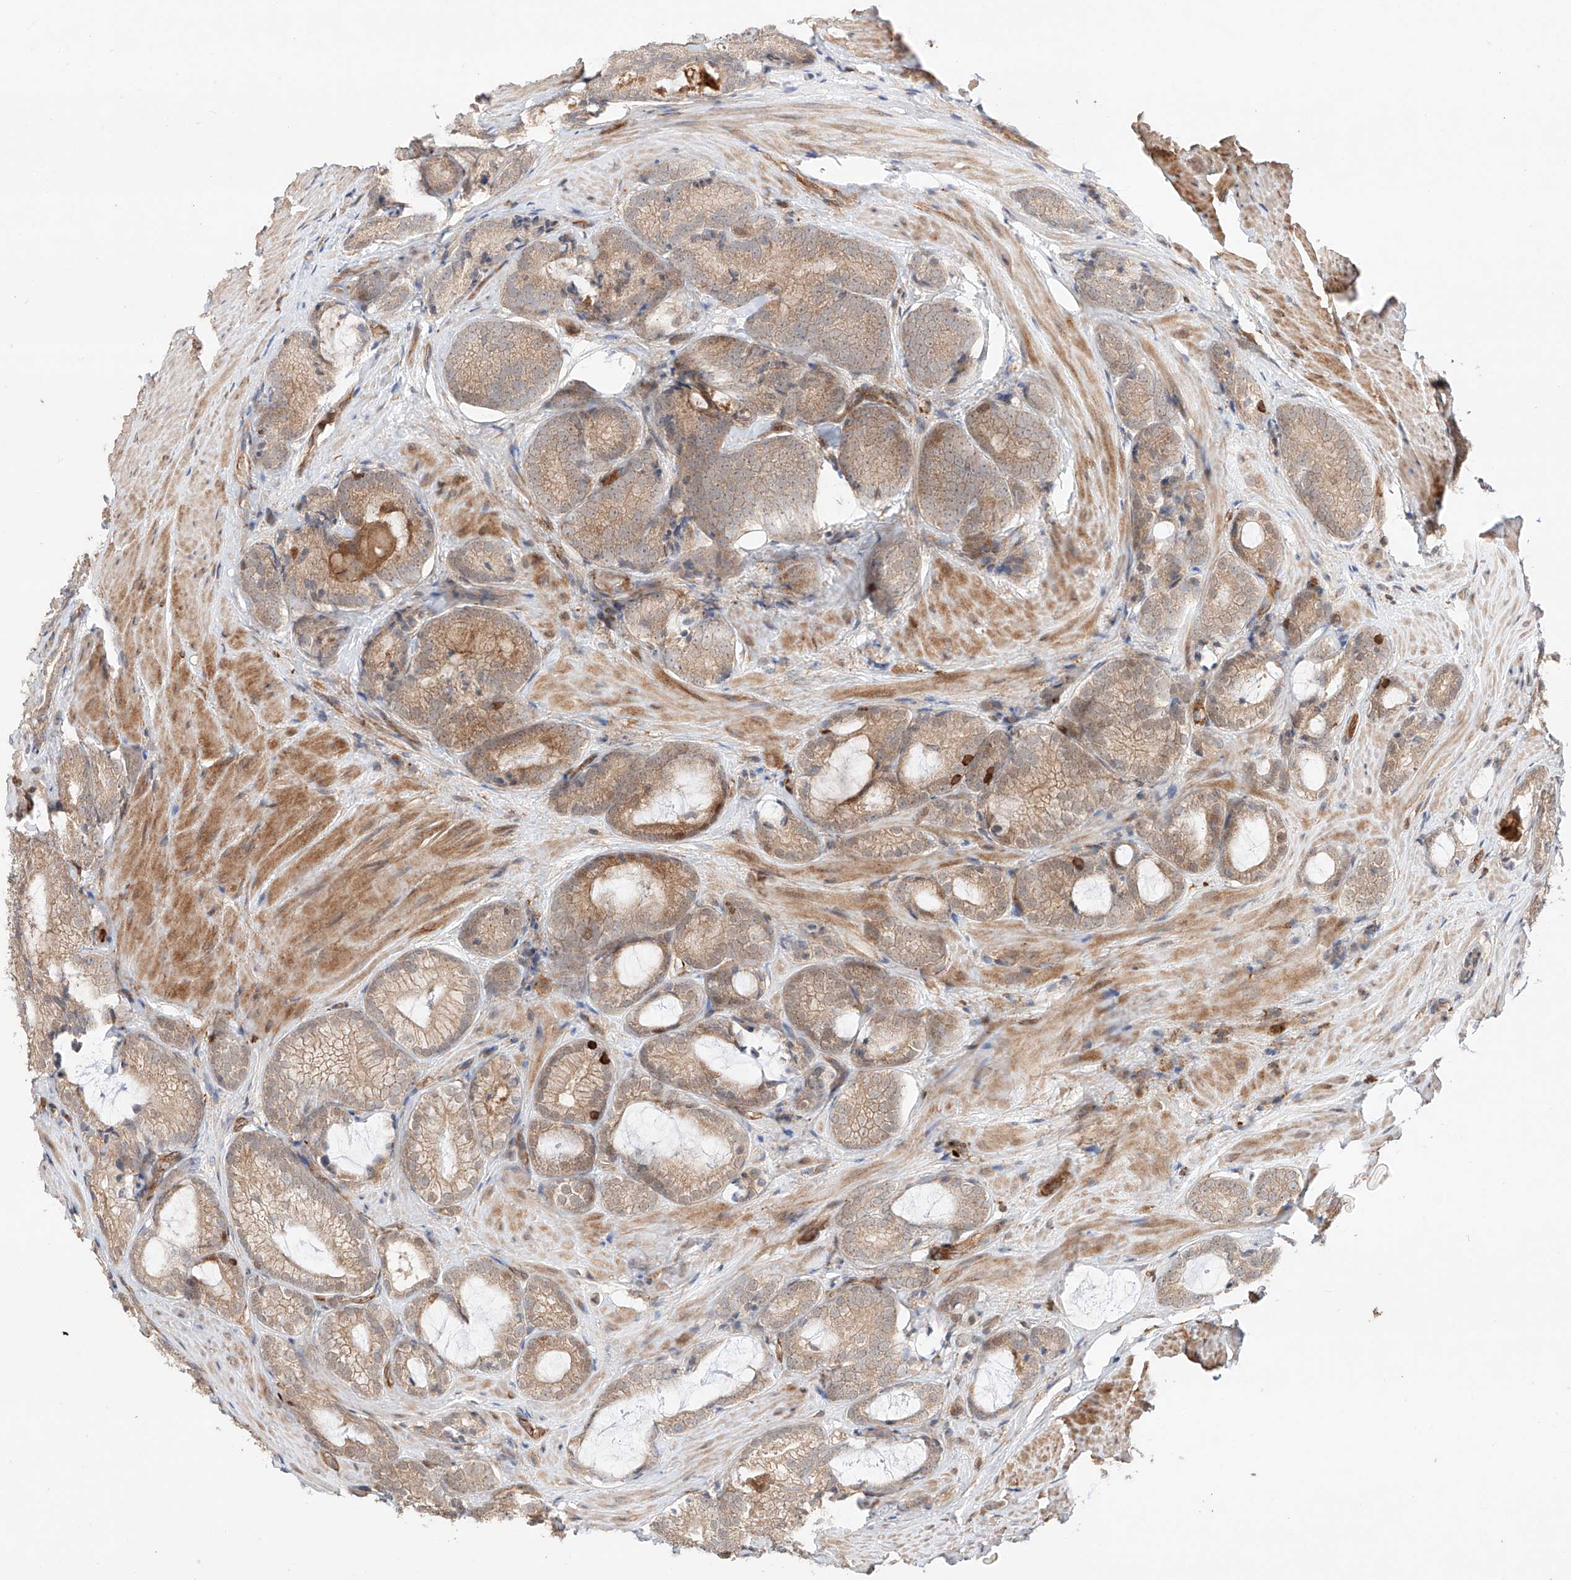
{"staining": {"intensity": "weak", "quantity": ">75%", "location": "cytoplasmic/membranous"}, "tissue": "prostate cancer", "cell_type": "Tumor cells", "image_type": "cancer", "snomed": [{"axis": "morphology", "description": "Adenocarcinoma, High grade"}, {"axis": "topography", "description": "Prostate"}], "caption": "The photomicrograph shows staining of high-grade adenocarcinoma (prostate), revealing weak cytoplasmic/membranous protein staining (brown color) within tumor cells.", "gene": "IGSF22", "patient": {"sex": "male", "age": 63}}